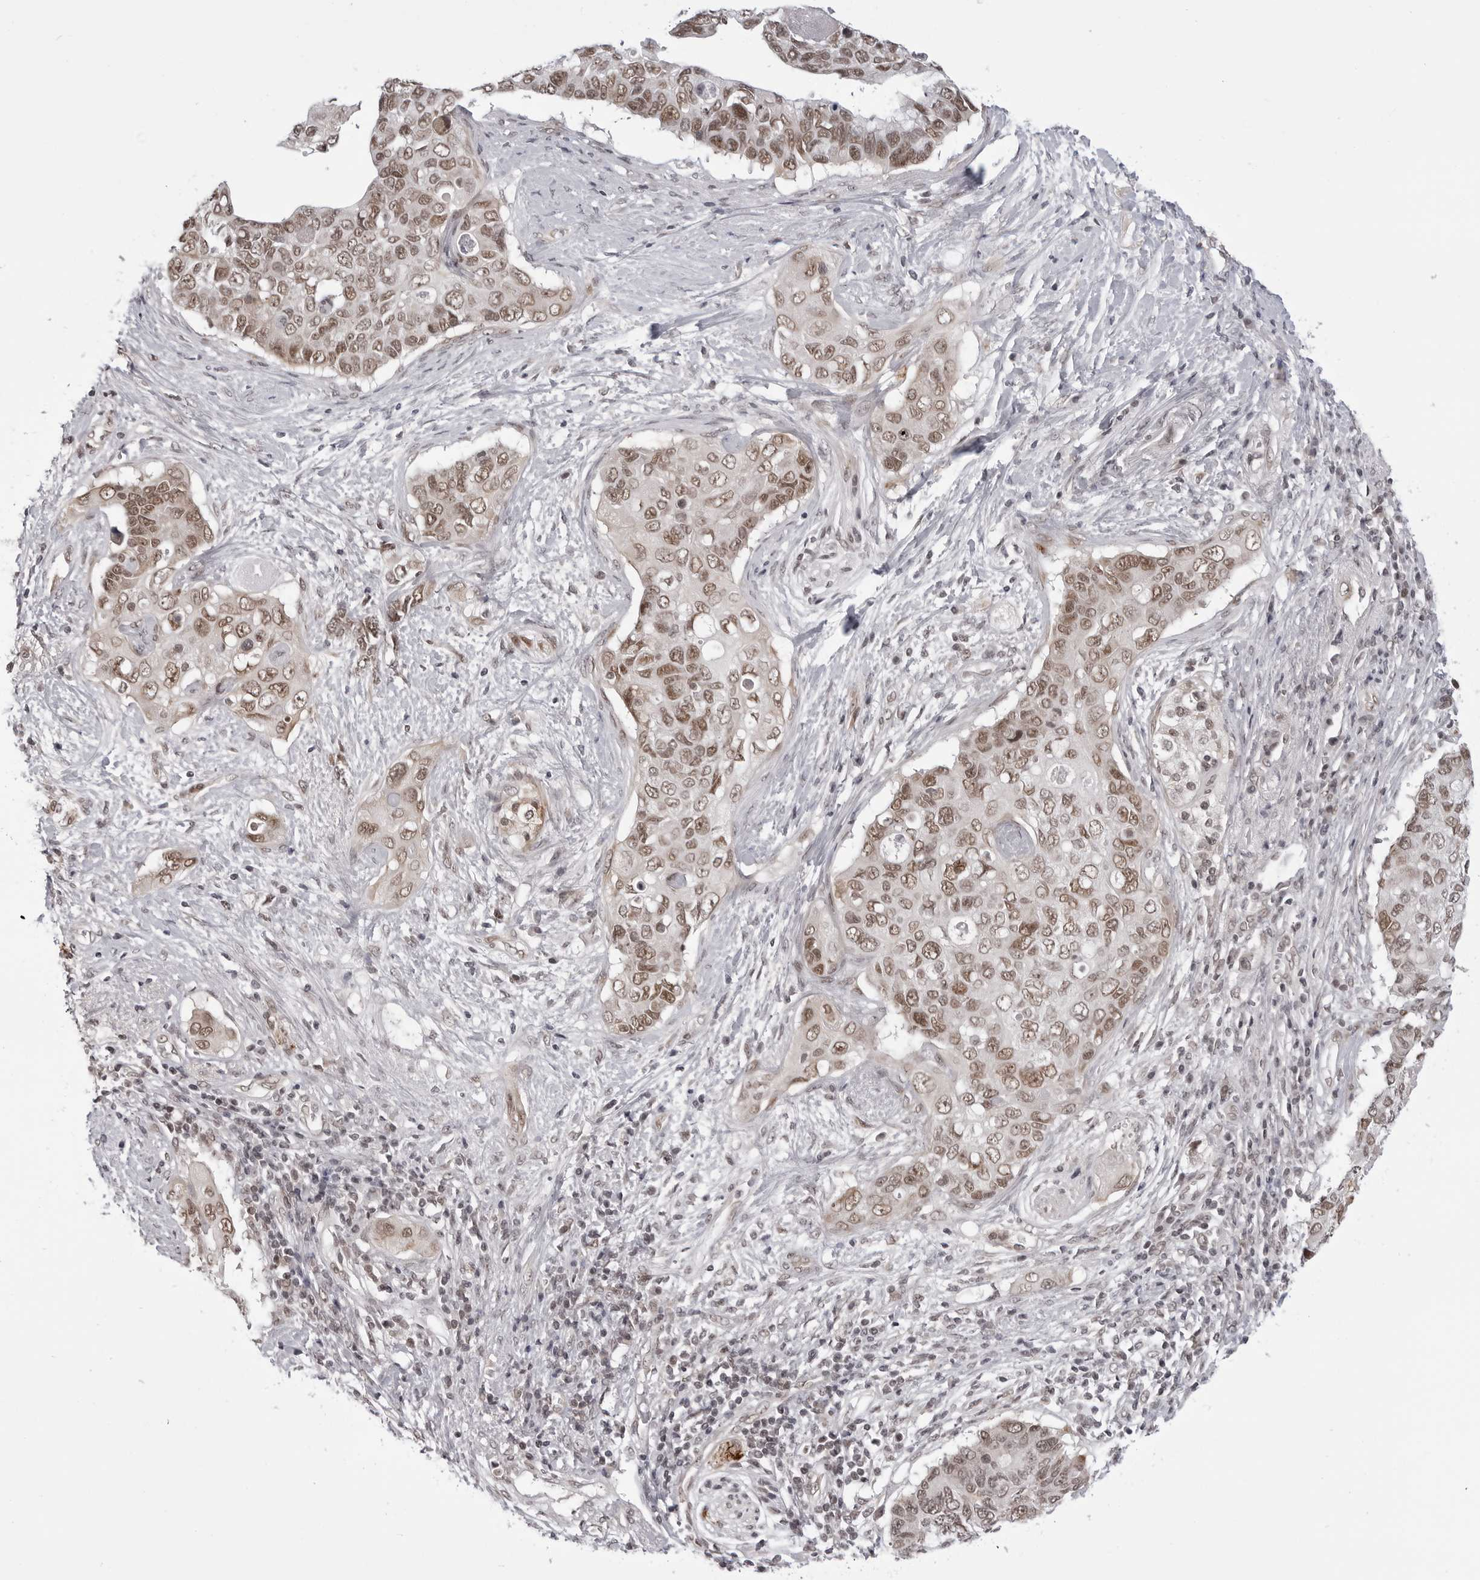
{"staining": {"intensity": "moderate", "quantity": ">75%", "location": "nuclear"}, "tissue": "pancreatic cancer", "cell_type": "Tumor cells", "image_type": "cancer", "snomed": [{"axis": "morphology", "description": "Adenocarcinoma, NOS"}, {"axis": "topography", "description": "Pancreas"}], "caption": "Protein analysis of pancreatic cancer (adenocarcinoma) tissue demonstrates moderate nuclear positivity in about >75% of tumor cells.", "gene": "PHF3", "patient": {"sex": "female", "age": 56}}